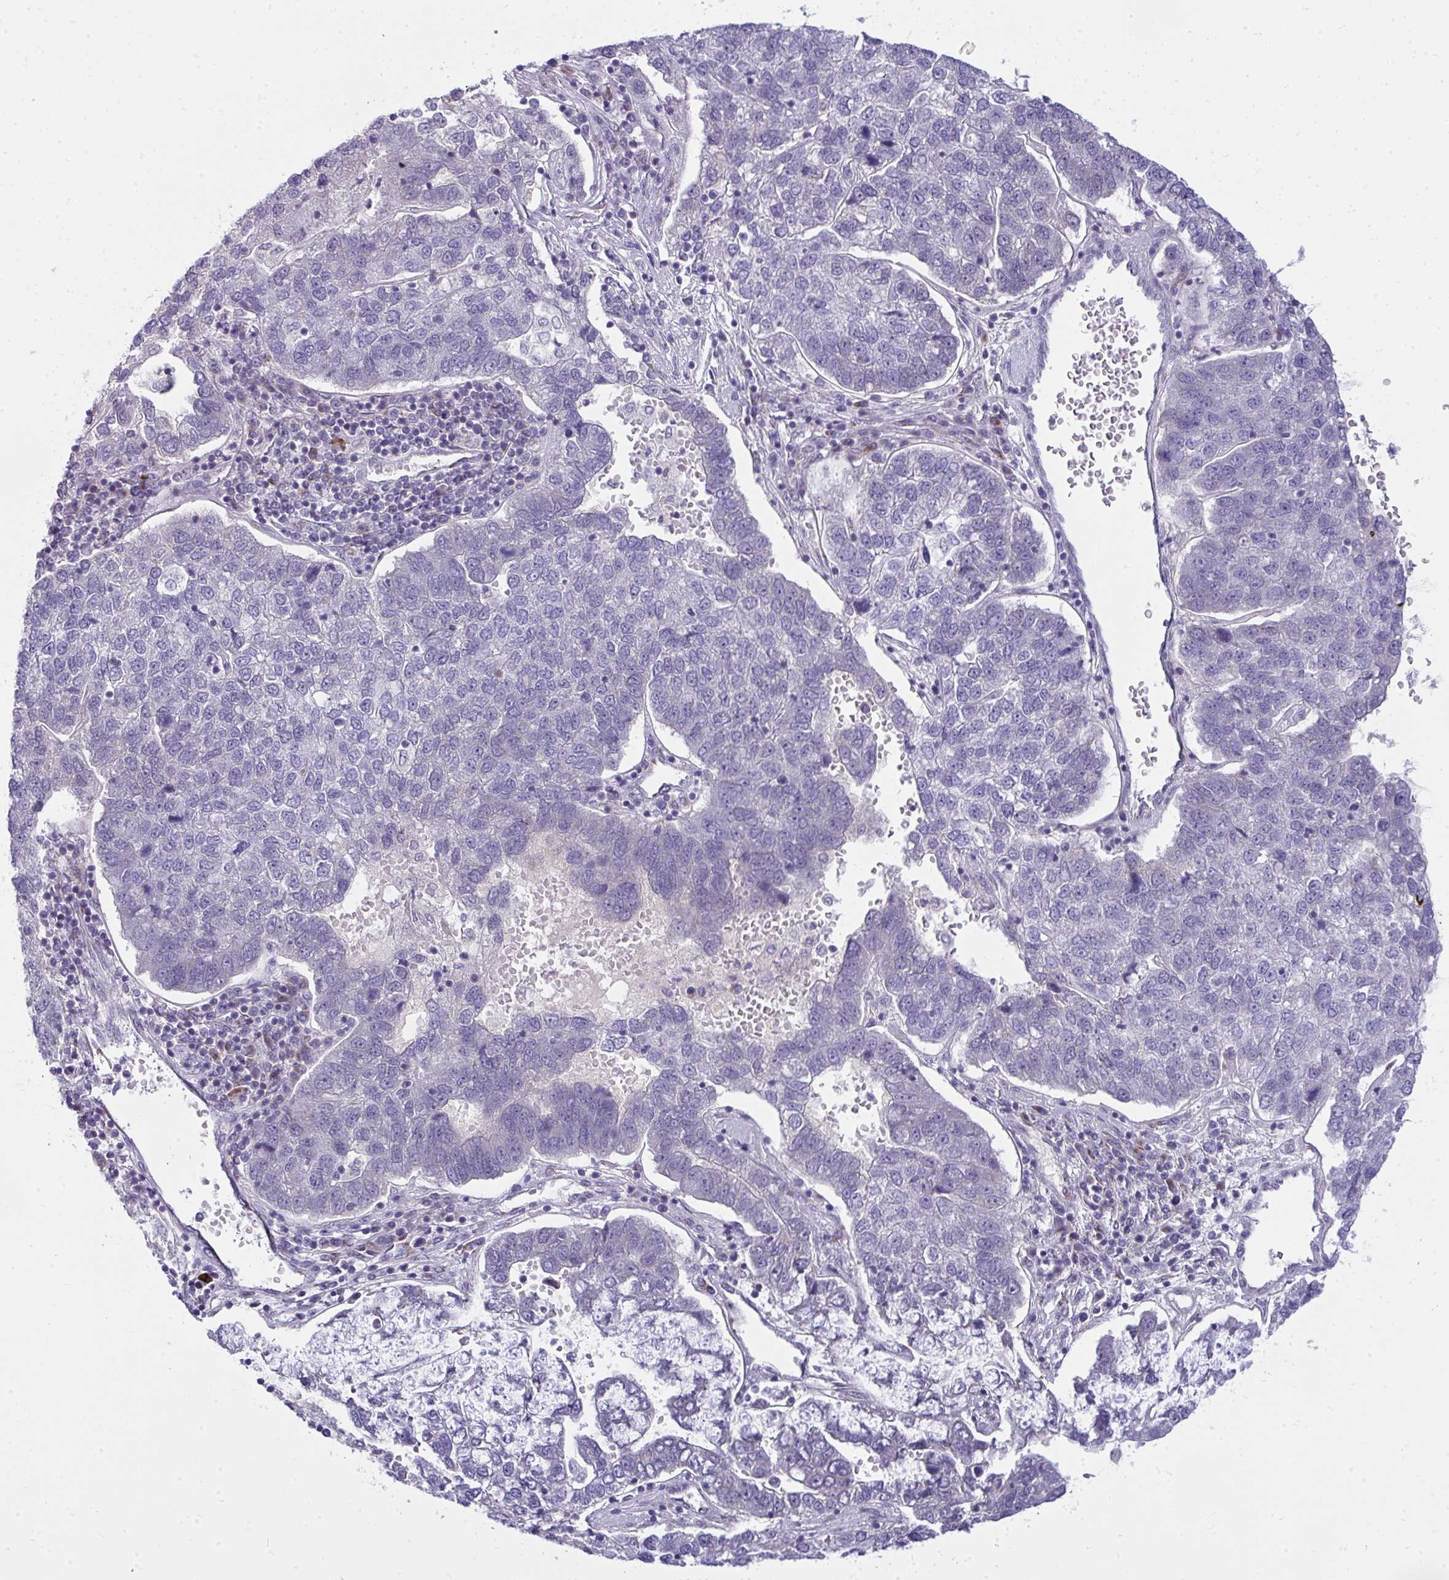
{"staining": {"intensity": "negative", "quantity": "none", "location": "none"}, "tissue": "pancreatic cancer", "cell_type": "Tumor cells", "image_type": "cancer", "snomed": [{"axis": "morphology", "description": "Adenocarcinoma, NOS"}, {"axis": "topography", "description": "Pancreas"}], "caption": "This is an IHC micrograph of human pancreatic cancer (adenocarcinoma). There is no expression in tumor cells.", "gene": "DTX4", "patient": {"sex": "female", "age": 61}}